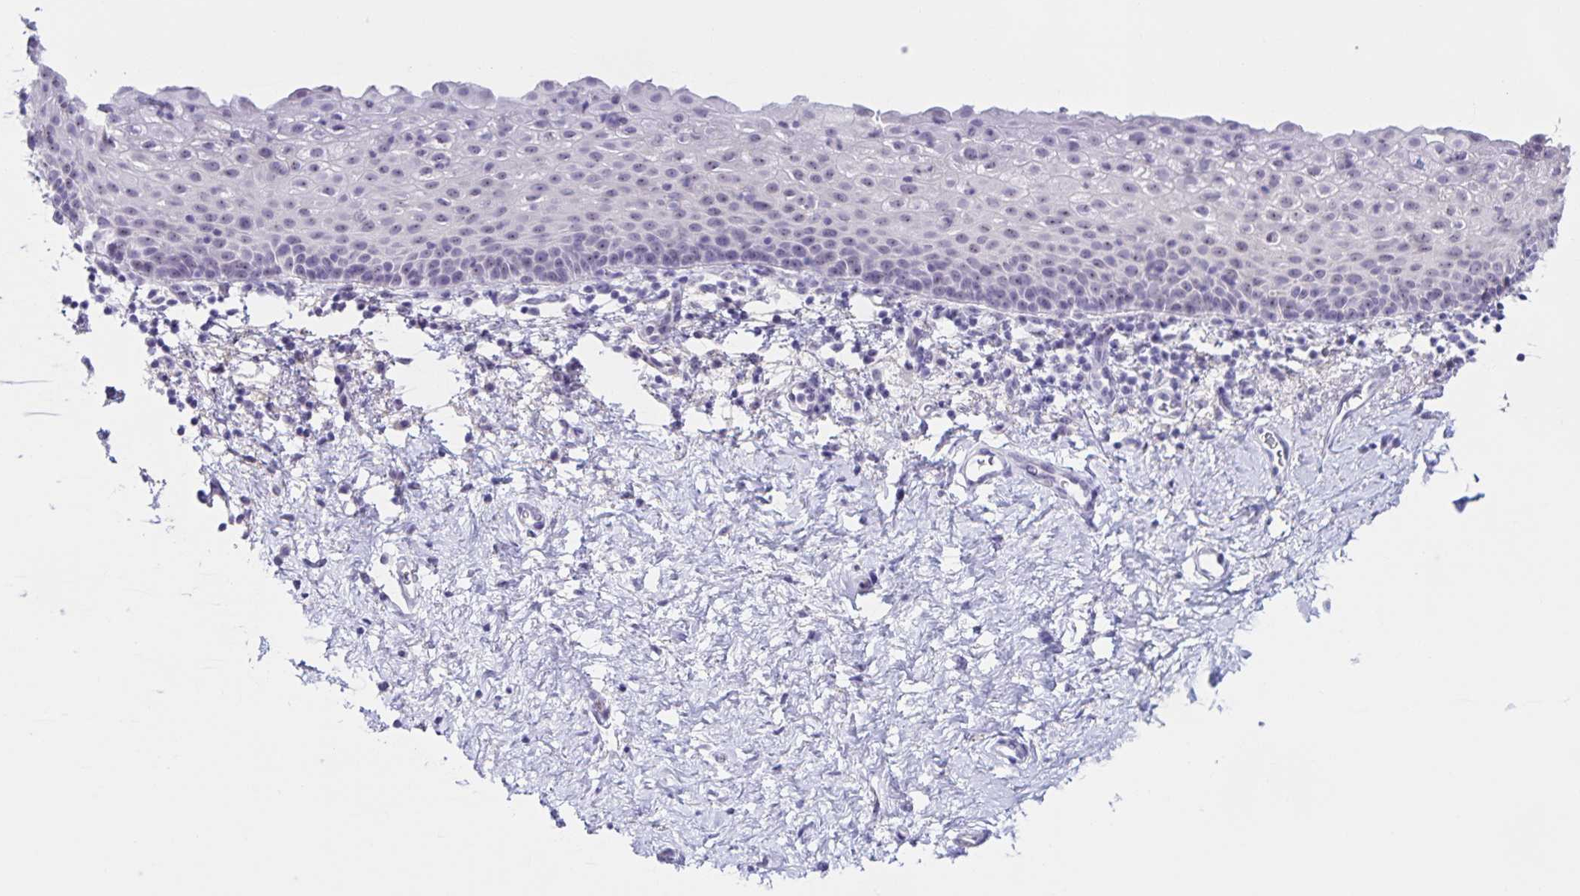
{"staining": {"intensity": "negative", "quantity": "none", "location": "none"}, "tissue": "vagina", "cell_type": "Squamous epithelial cells", "image_type": "normal", "snomed": [{"axis": "morphology", "description": "Normal tissue, NOS"}, {"axis": "topography", "description": "Vagina"}], "caption": "Immunohistochemical staining of unremarkable human vagina displays no significant positivity in squamous epithelial cells.", "gene": "FAM170A", "patient": {"sex": "female", "age": 61}}